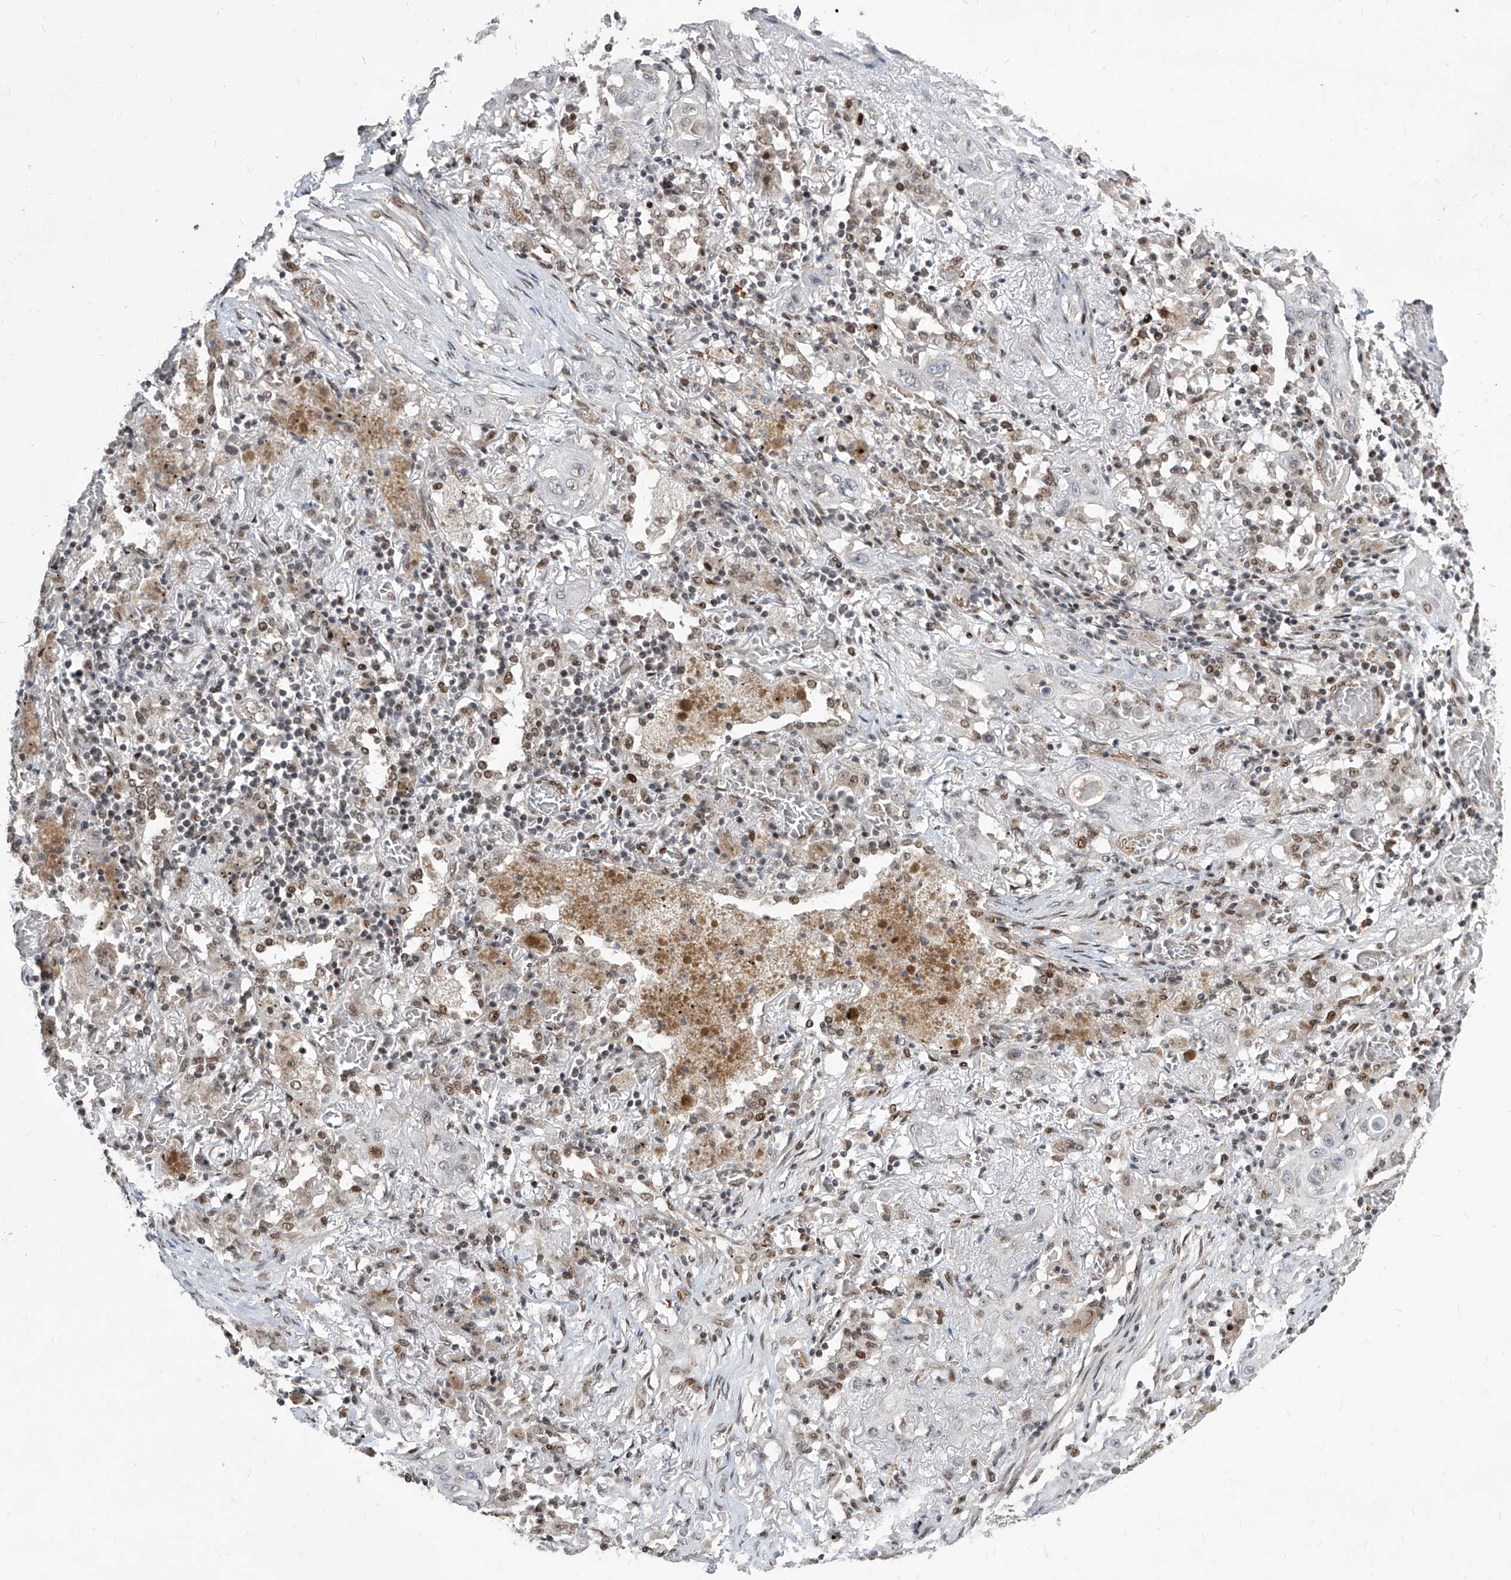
{"staining": {"intensity": "weak", "quantity": "25%-75%", "location": "nuclear"}, "tissue": "lung cancer", "cell_type": "Tumor cells", "image_type": "cancer", "snomed": [{"axis": "morphology", "description": "Squamous cell carcinoma, NOS"}, {"axis": "topography", "description": "Lung"}], "caption": "Approximately 25%-75% of tumor cells in lung cancer (squamous cell carcinoma) display weak nuclear protein expression as visualized by brown immunohistochemical staining.", "gene": "IRF2", "patient": {"sex": "female", "age": 47}}